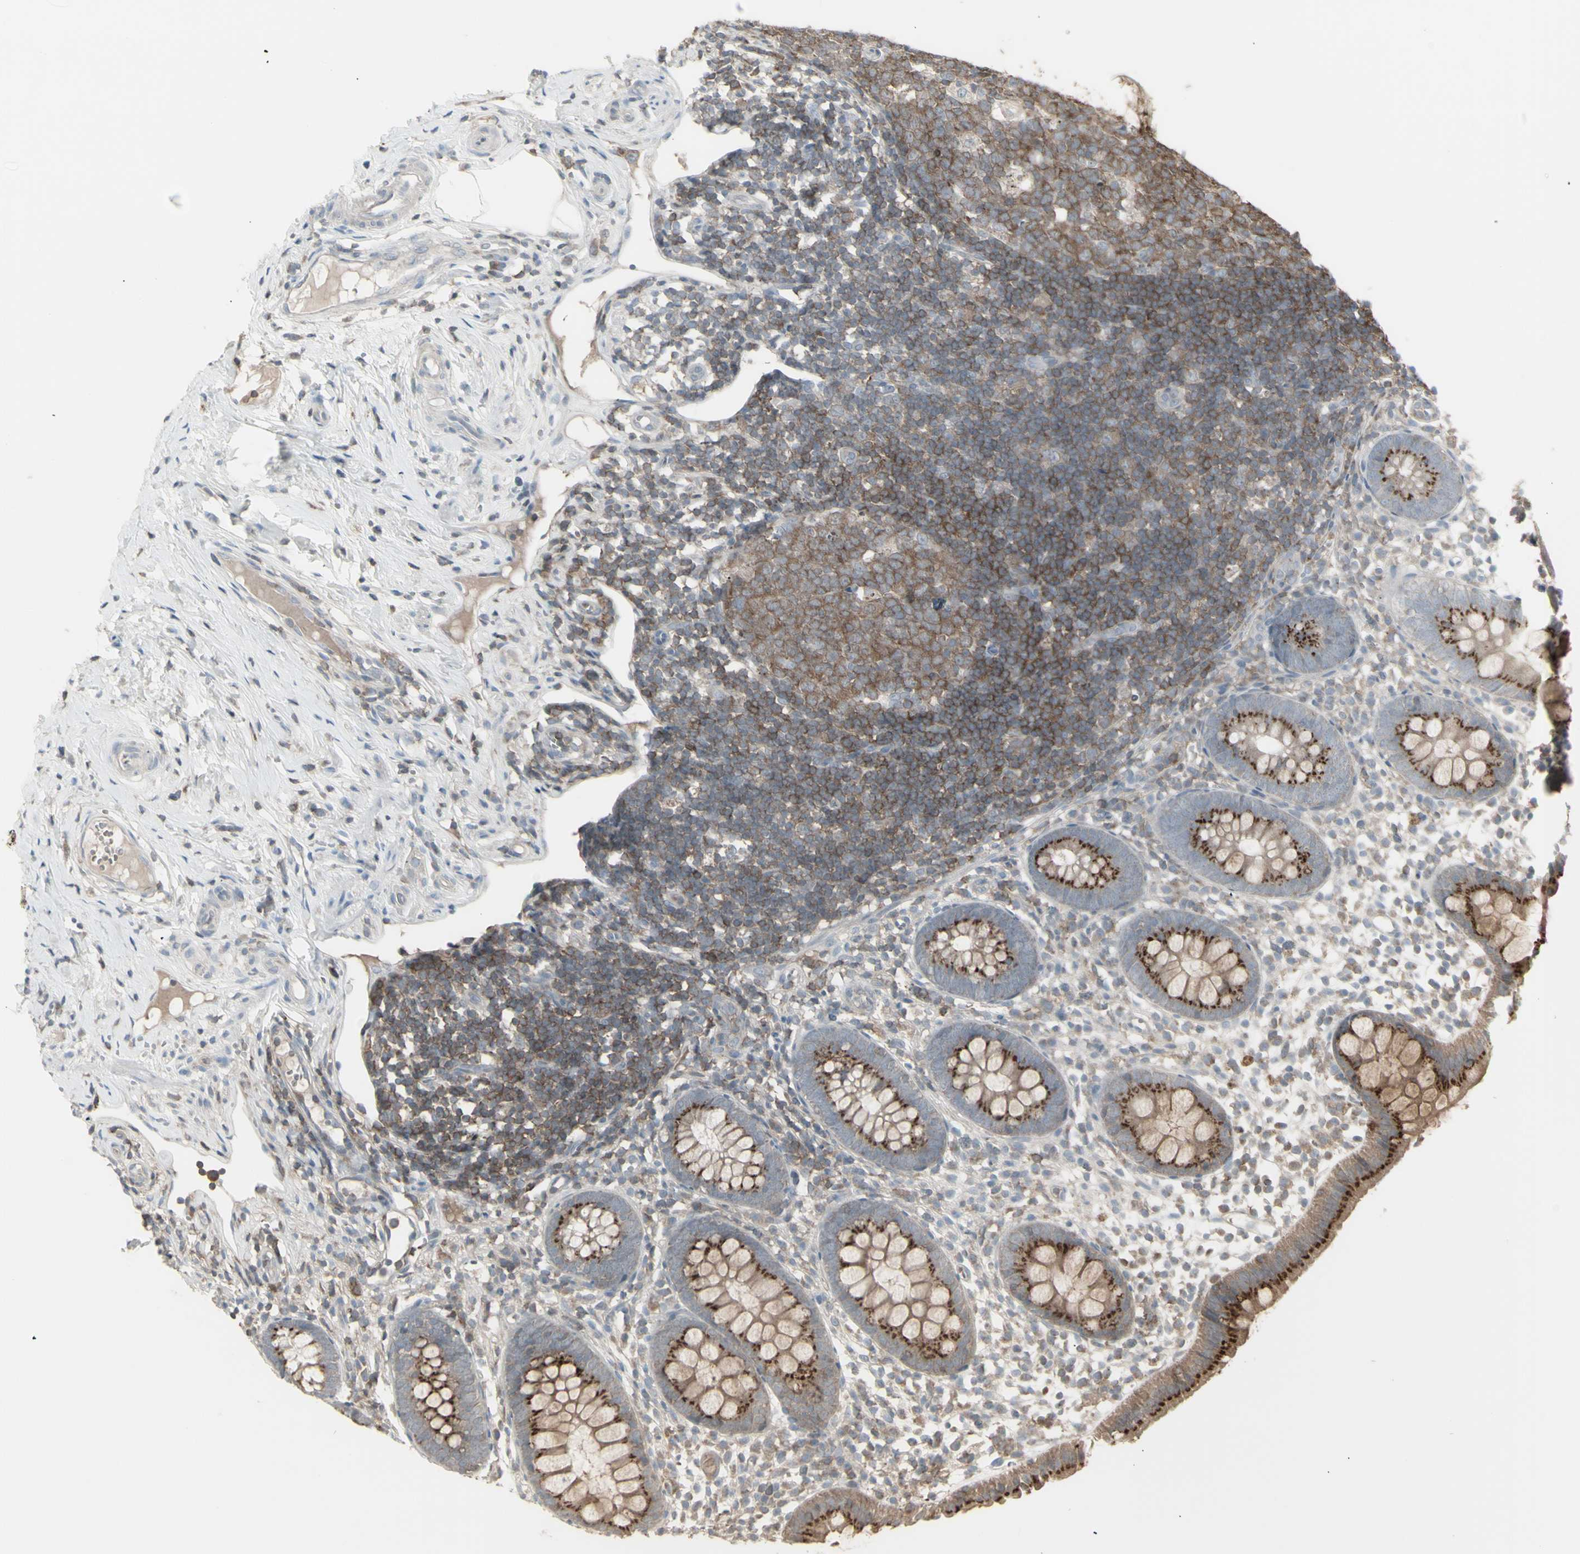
{"staining": {"intensity": "strong", "quantity": ">75%", "location": "cytoplasmic/membranous"}, "tissue": "appendix", "cell_type": "Glandular cells", "image_type": "normal", "snomed": [{"axis": "morphology", "description": "Normal tissue, NOS"}, {"axis": "topography", "description": "Appendix"}], "caption": "Human appendix stained with a brown dye shows strong cytoplasmic/membranous positive positivity in approximately >75% of glandular cells.", "gene": "CSK", "patient": {"sex": "female", "age": 20}}